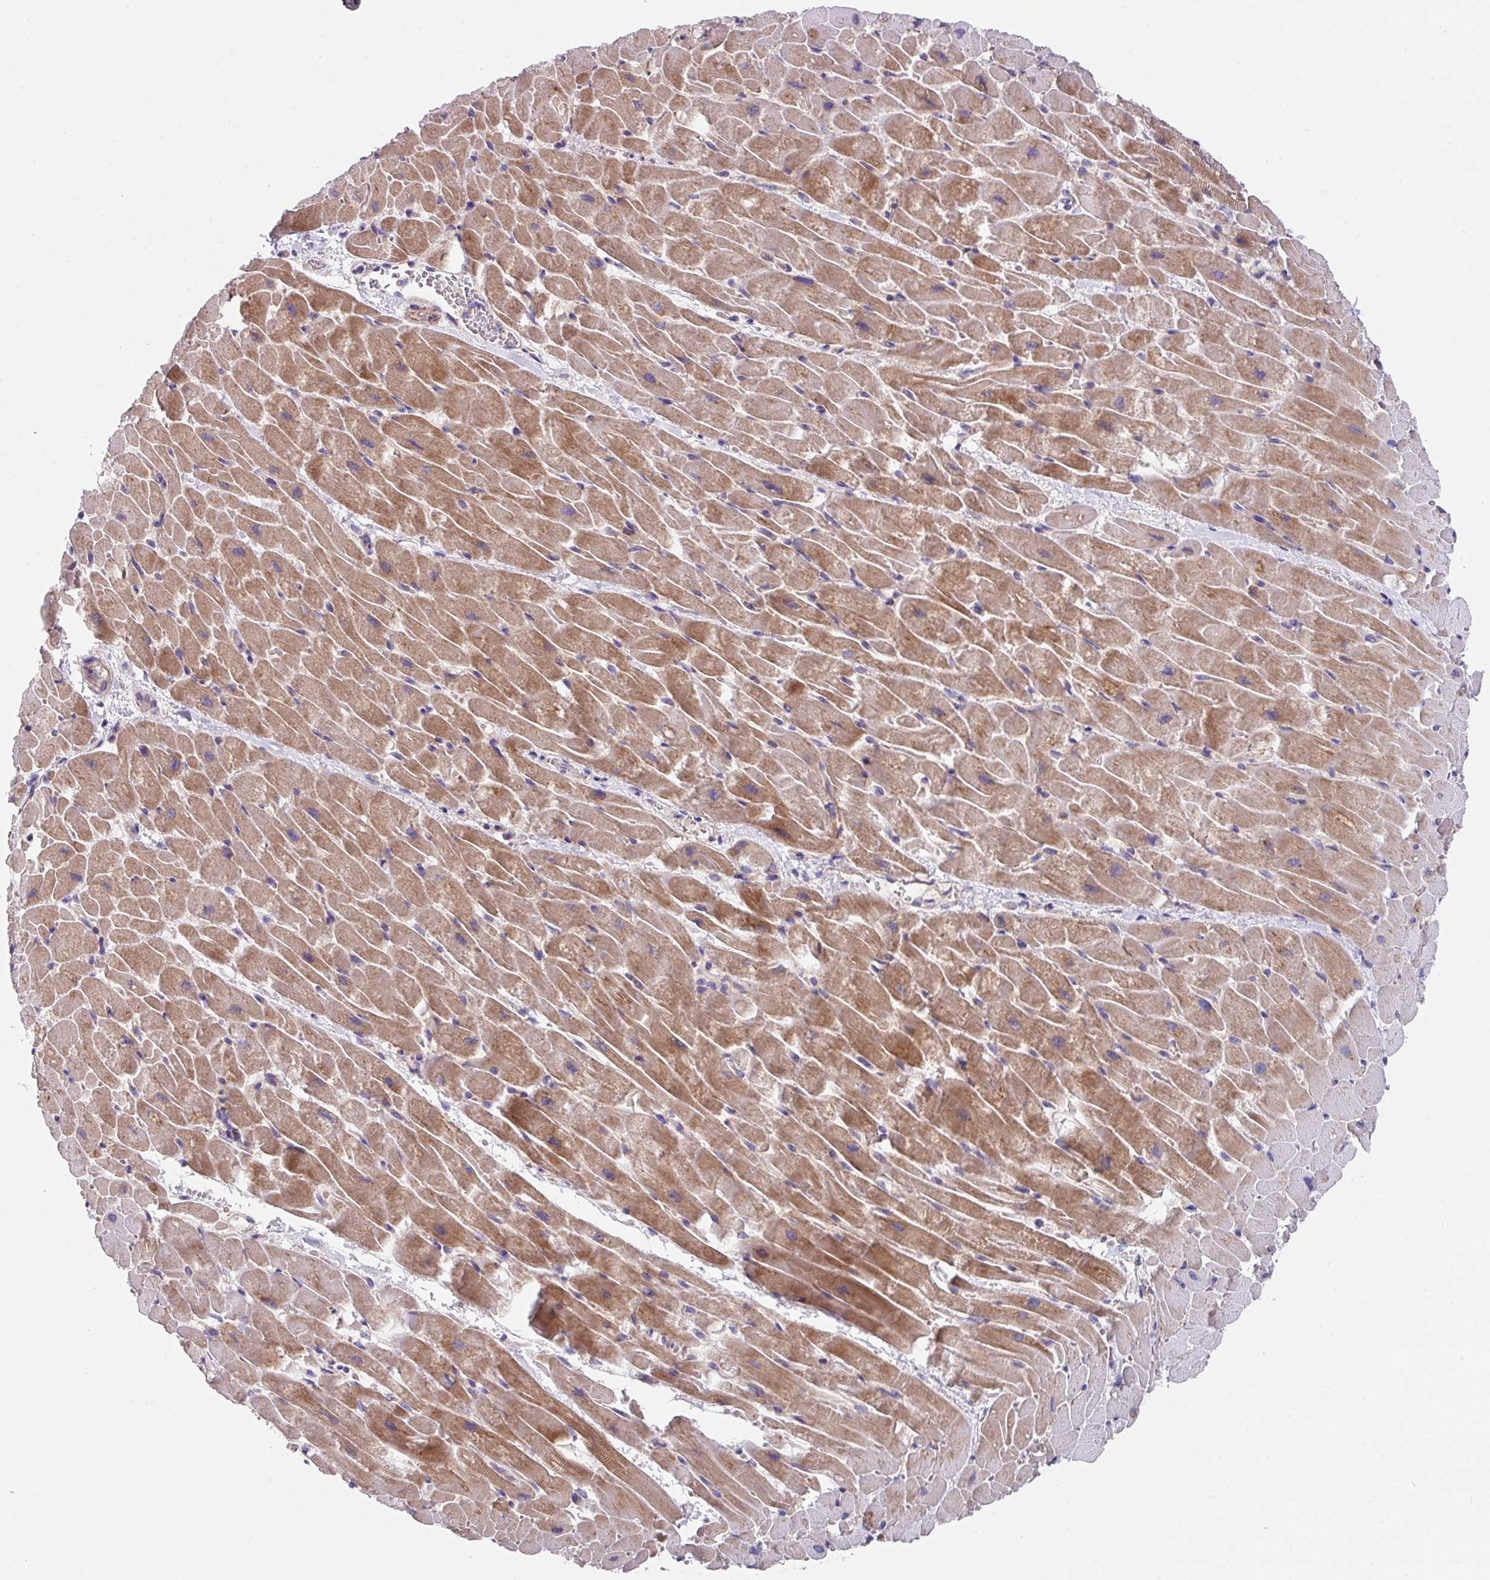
{"staining": {"intensity": "moderate", "quantity": "25%-75%", "location": "cytoplasmic/membranous"}, "tissue": "heart muscle", "cell_type": "Cardiomyocytes", "image_type": "normal", "snomed": [{"axis": "morphology", "description": "Normal tissue, NOS"}, {"axis": "topography", "description": "Heart"}], "caption": "The photomicrograph shows a brown stain indicating the presence of a protein in the cytoplasmic/membranous of cardiomyocytes in heart muscle.", "gene": "EIF4B", "patient": {"sex": "male", "age": 37}}